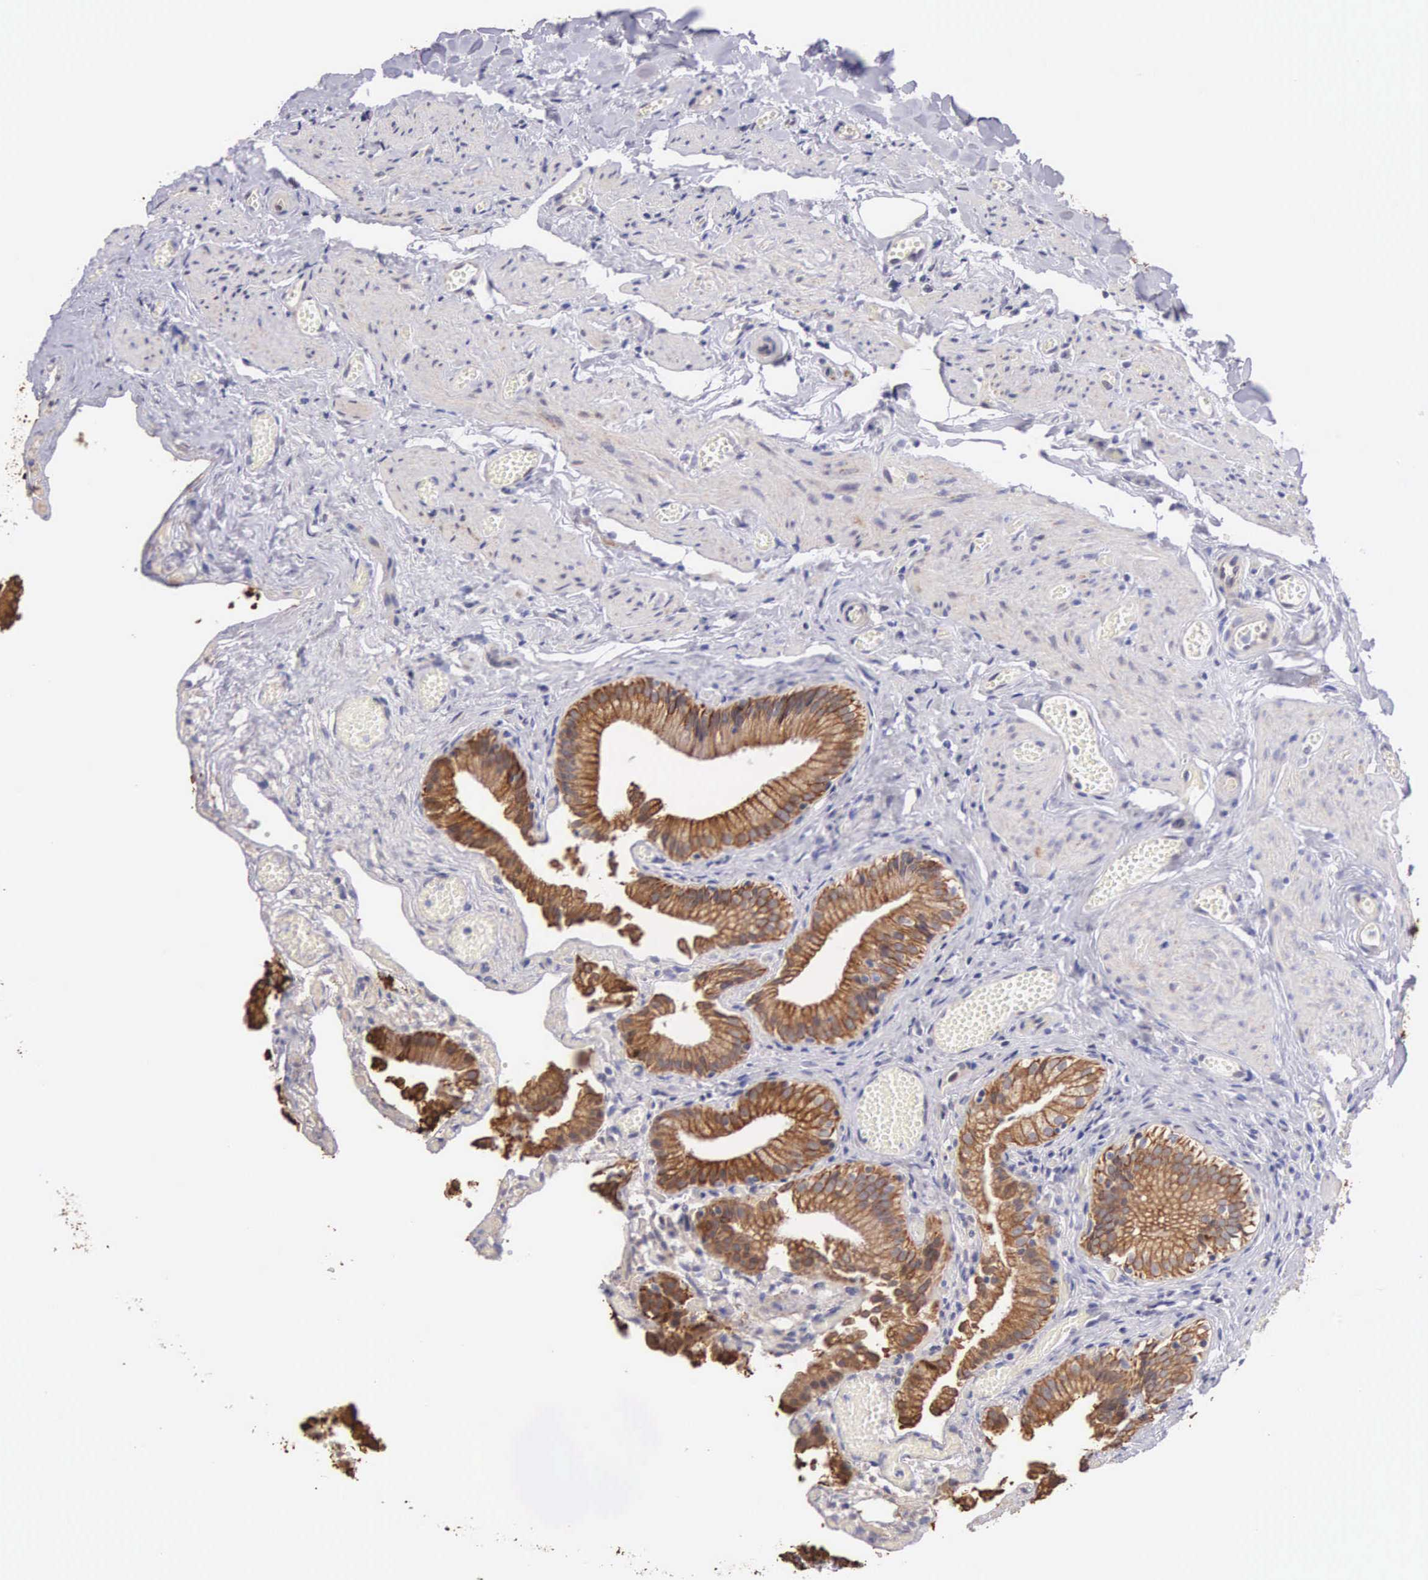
{"staining": {"intensity": "strong", "quantity": ">75%", "location": "cytoplasmic/membranous"}, "tissue": "gallbladder", "cell_type": "Glandular cells", "image_type": "normal", "snomed": [{"axis": "morphology", "description": "Normal tissue, NOS"}, {"axis": "topography", "description": "Gallbladder"}], "caption": "IHC photomicrograph of normal human gallbladder stained for a protein (brown), which exhibits high levels of strong cytoplasmic/membranous staining in about >75% of glandular cells.", "gene": "PIR", "patient": {"sex": "female", "age": 44}}